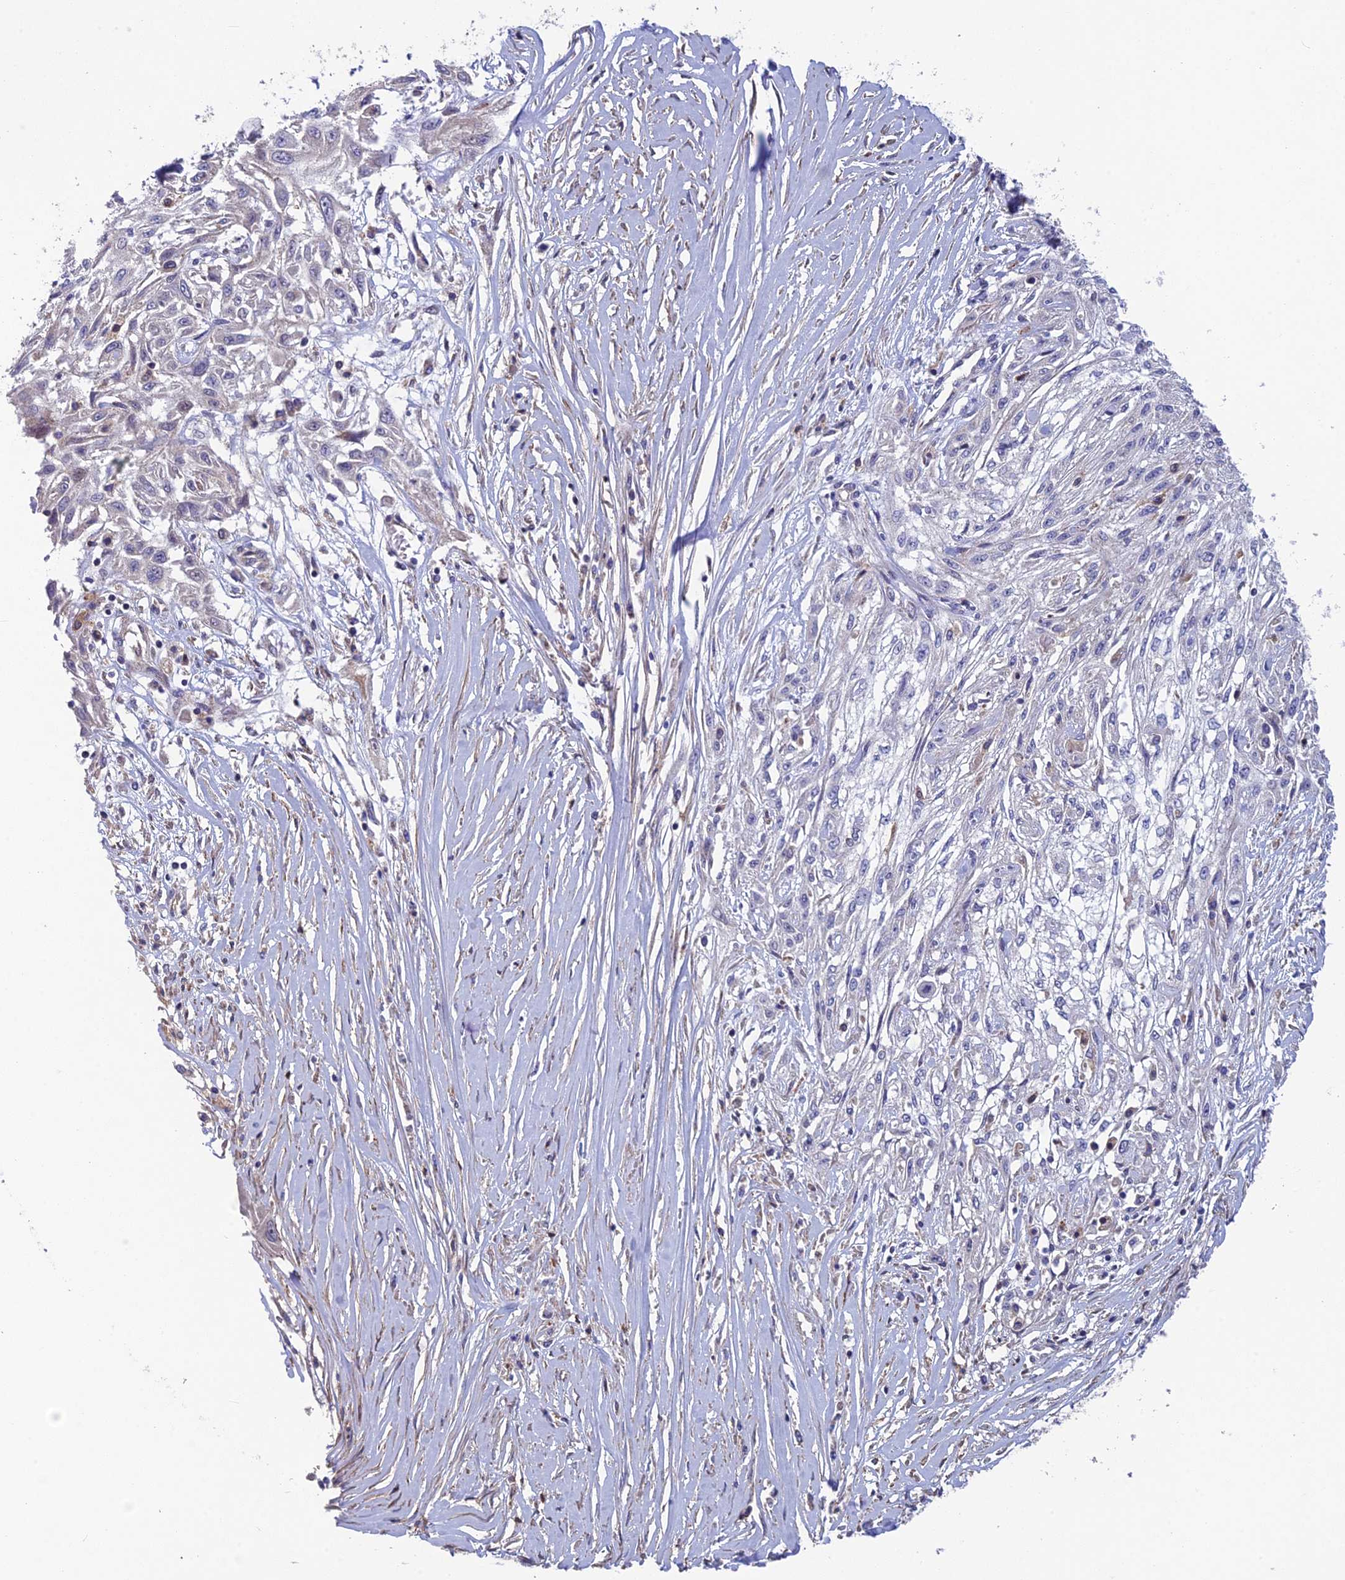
{"staining": {"intensity": "negative", "quantity": "none", "location": "none"}, "tissue": "skin cancer", "cell_type": "Tumor cells", "image_type": "cancer", "snomed": [{"axis": "morphology", "description": "Squamous cell carcinoma, NOS"}, {"axis": "morphology", "description": "Squamous cell carcinoma, metastatic, NOS"}, {"axis": "topography", "description": "Skin"}, {"axis": "topography", "description": "Lymph node"}], "caption": "Protein analysis of squamous cell carcinoma (skin) displays no significant staining in tumor cells.", "gene": "BLTP2", "patient": {"sex": "male", "age": 75}}